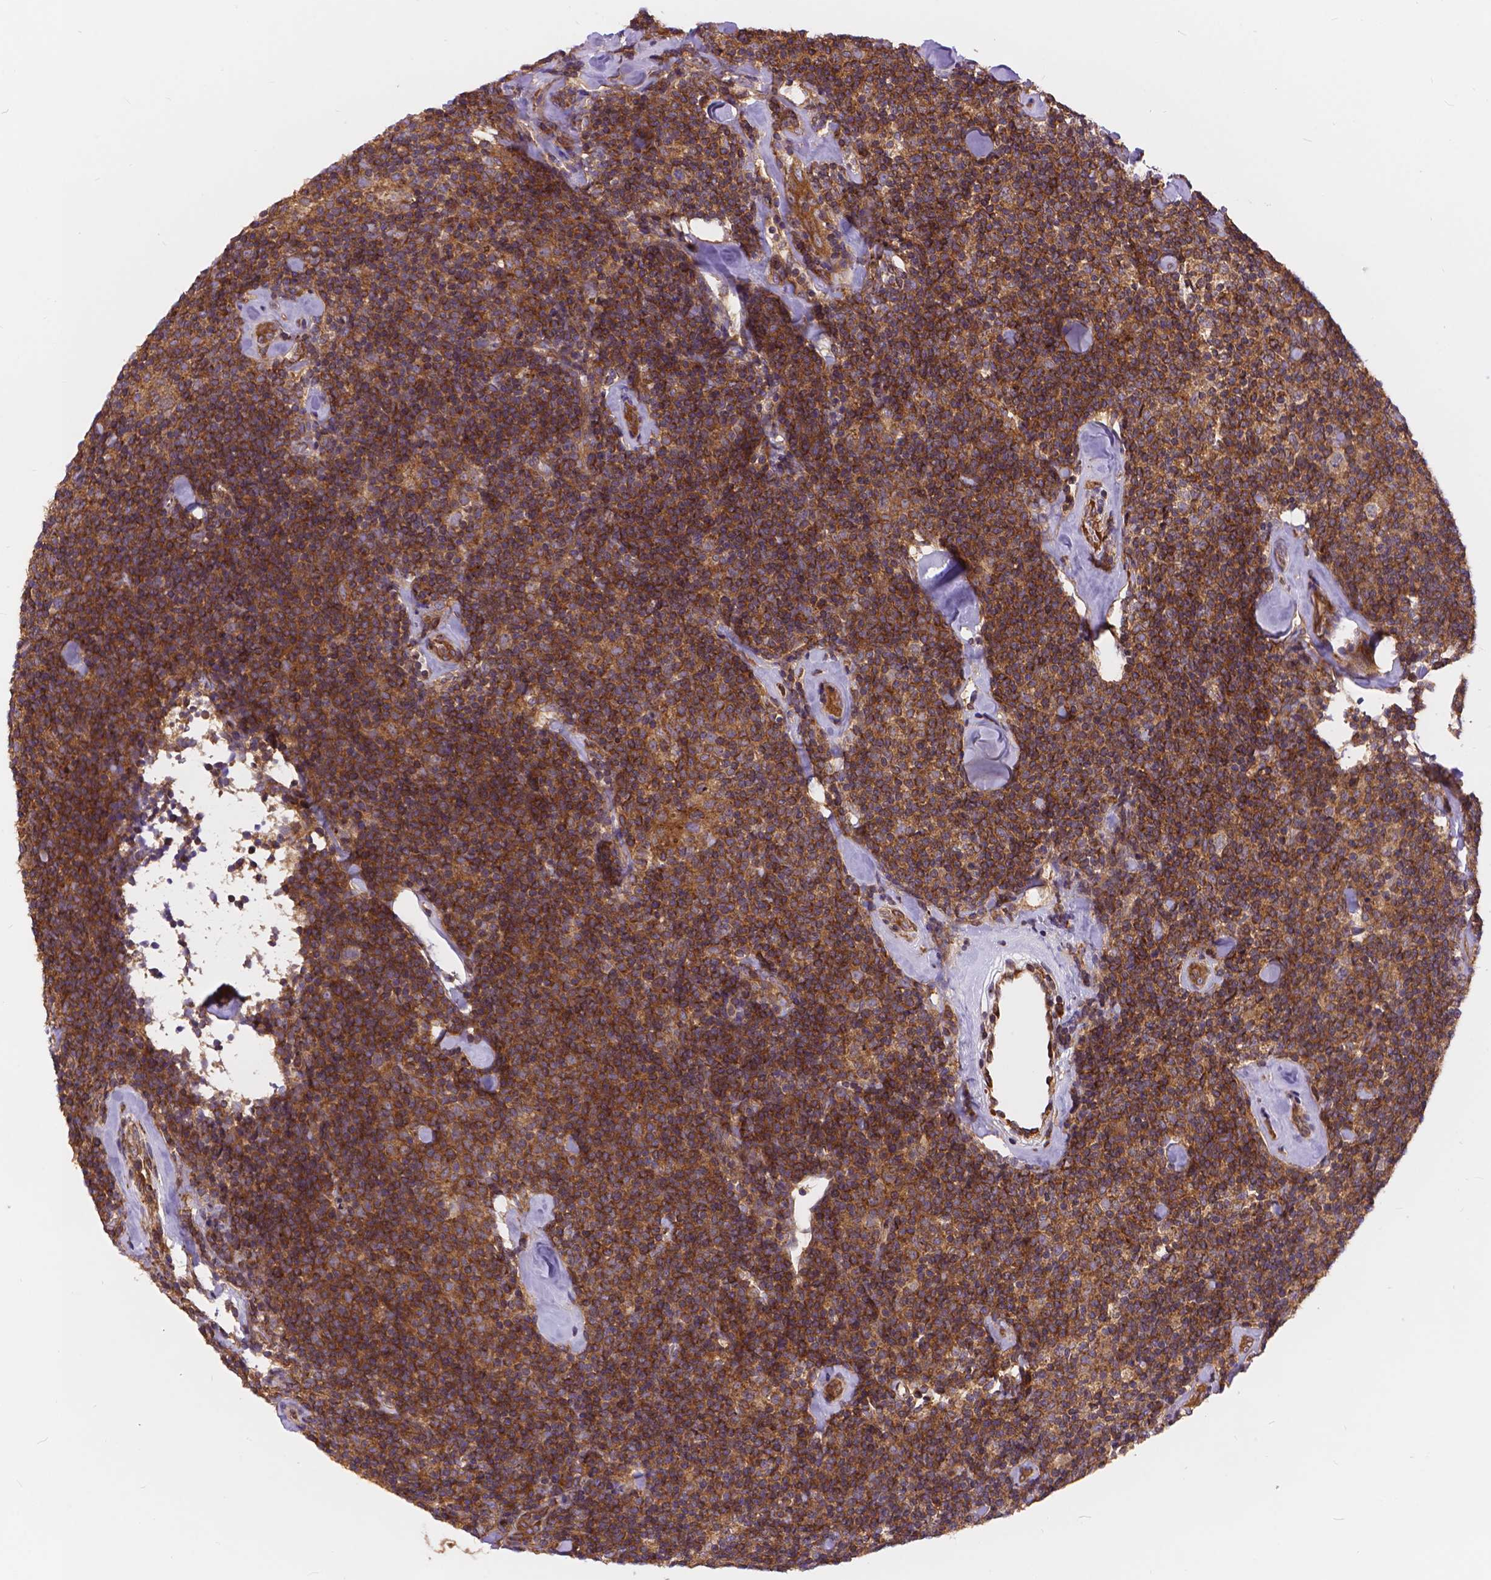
{"staining": {"intensity": "moderate", "quantity": ">75%", "location": "cytoplasmic/membranous"}, "tissue": "lymphoma", "cell_type": "Tumor cells", "image_type": "cancer", "snomed": [{"axis": "morphology", "description": "Malignant lymphoma, non-Hodgkin's type, Low grade"}, {"axis": "topography", "description": "Lymph node"}], "caption": "IHC of human low-grade malignant lymphoma, non-Hodgkin's type demonstrates medium levels of moderate cytoplasmic/membranous staining in about >75% of tumor cells.", "gene": "ARAP1", "patient": {"sex": "female", "age": 56}}